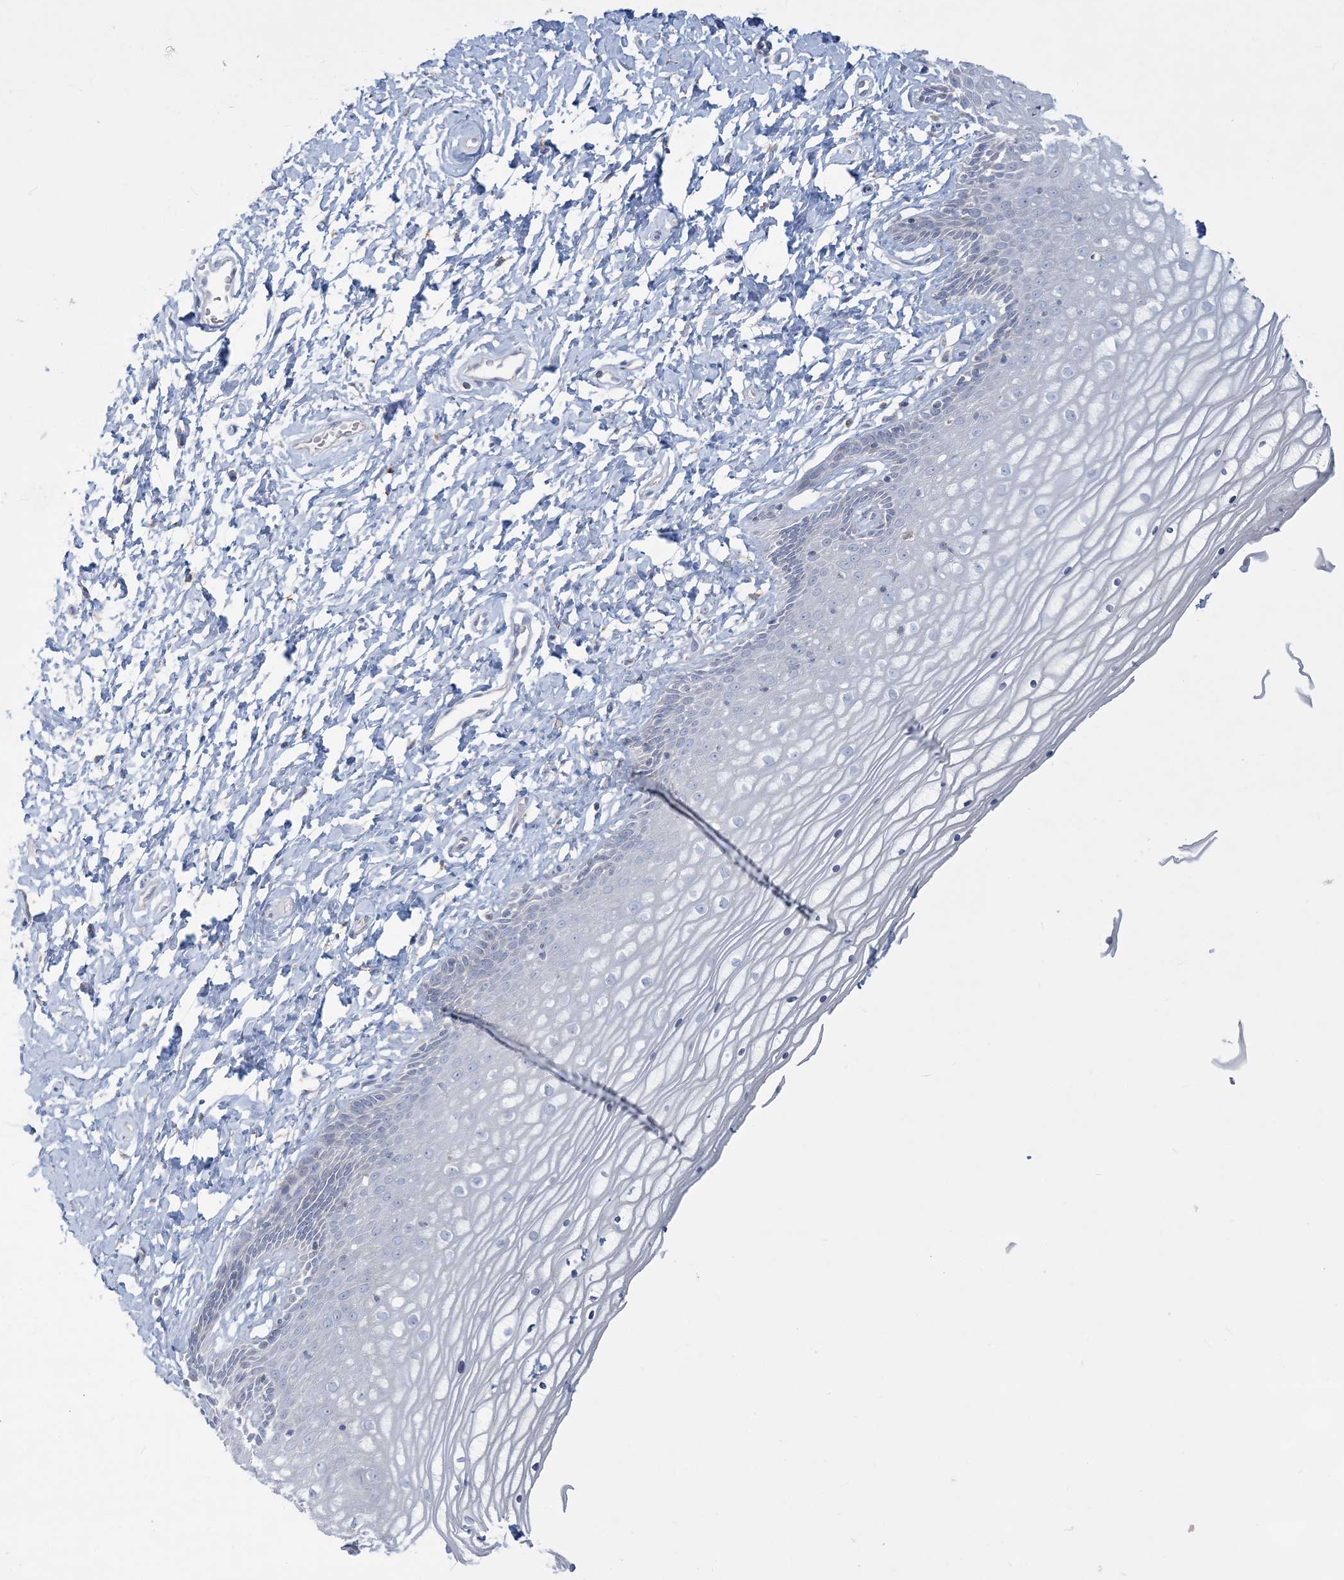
{"staining": {"intensity": "negative", "quantity": "none", "location": "none"}, "tissue": "vagina", "cell_type": "Squamous epithelial cells", "image_type": "normal", "snomed": [{"axis": "morphology", "description": "Normal tissue, NOS"}, {"axis": "topography", "description": "Vagina"}, {"axis": "topography", "description": "Cervix"}], "caption": "Immunohistochemistry (IHC) image of normal vagina: human vagina stained with DAB (3,3'-diaminobenzidine) reveals no significant protein expression in squamous epithelial cells. (IHC, brightfield microscopy, high magnification).", "gene": "TBC1D7", "patient": {"sex": "female", "age": 40}}